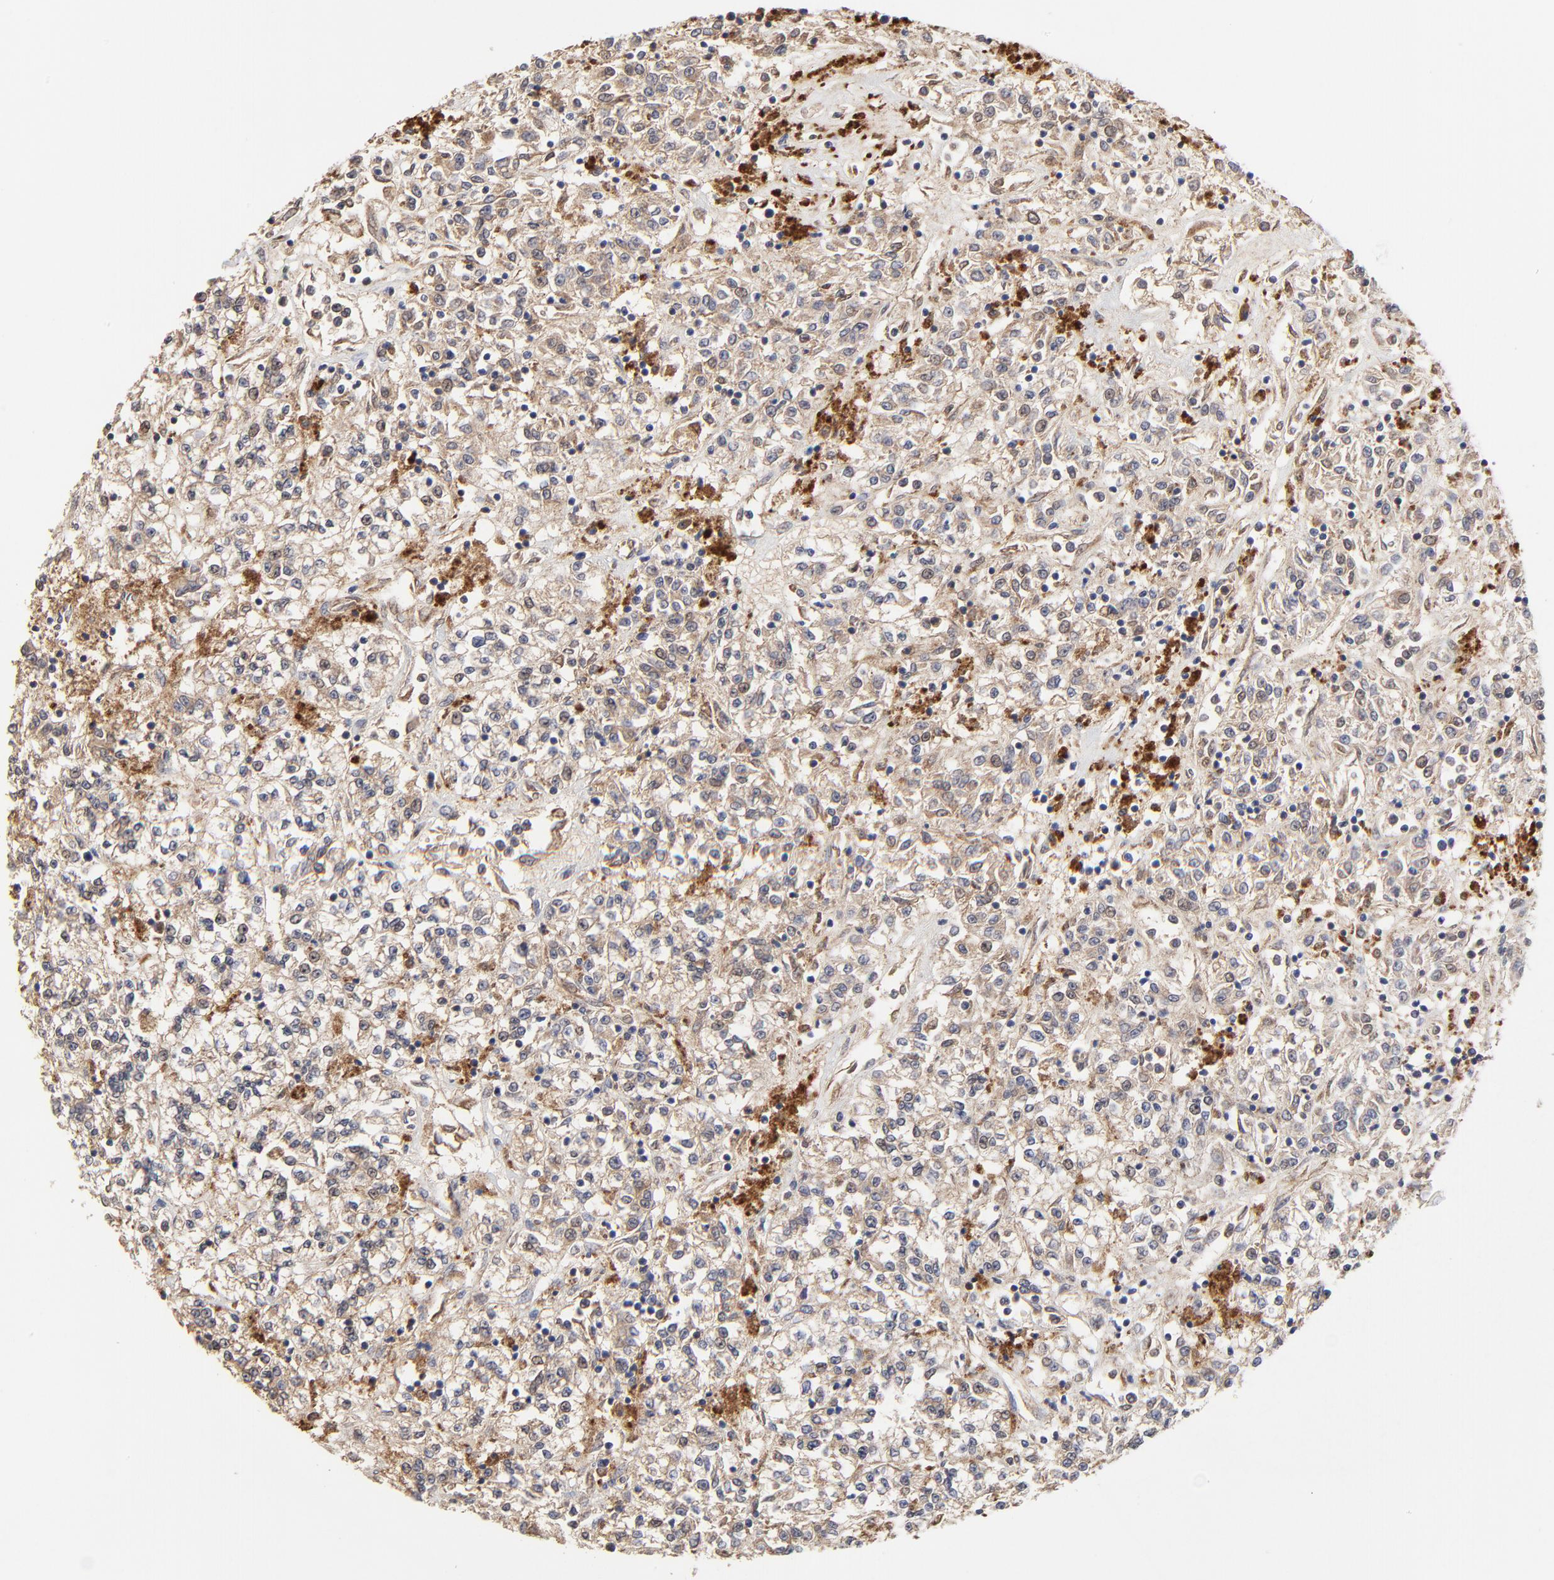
{"staining": {"intensity": "weak", "quantity": ">75%", "location": "cytoplasmic/membranous"}, "tissue": "renal cancer", "cell_type": "Tumor cells", "image_type": "cancer", "snomed": [{"axis": "morphology", "description": "Adenocarcinoma, NOS"}, {"axis": "topography", "description": "Kidney"}], "caption": "Protein staining of renal adenocarcinoma tissue reveals weak cytoplasmic/membranous positivity in approximately >75% of tumor cells.", "gene": "LGALS3", "patient": {"sex": "female", "age": 76}}